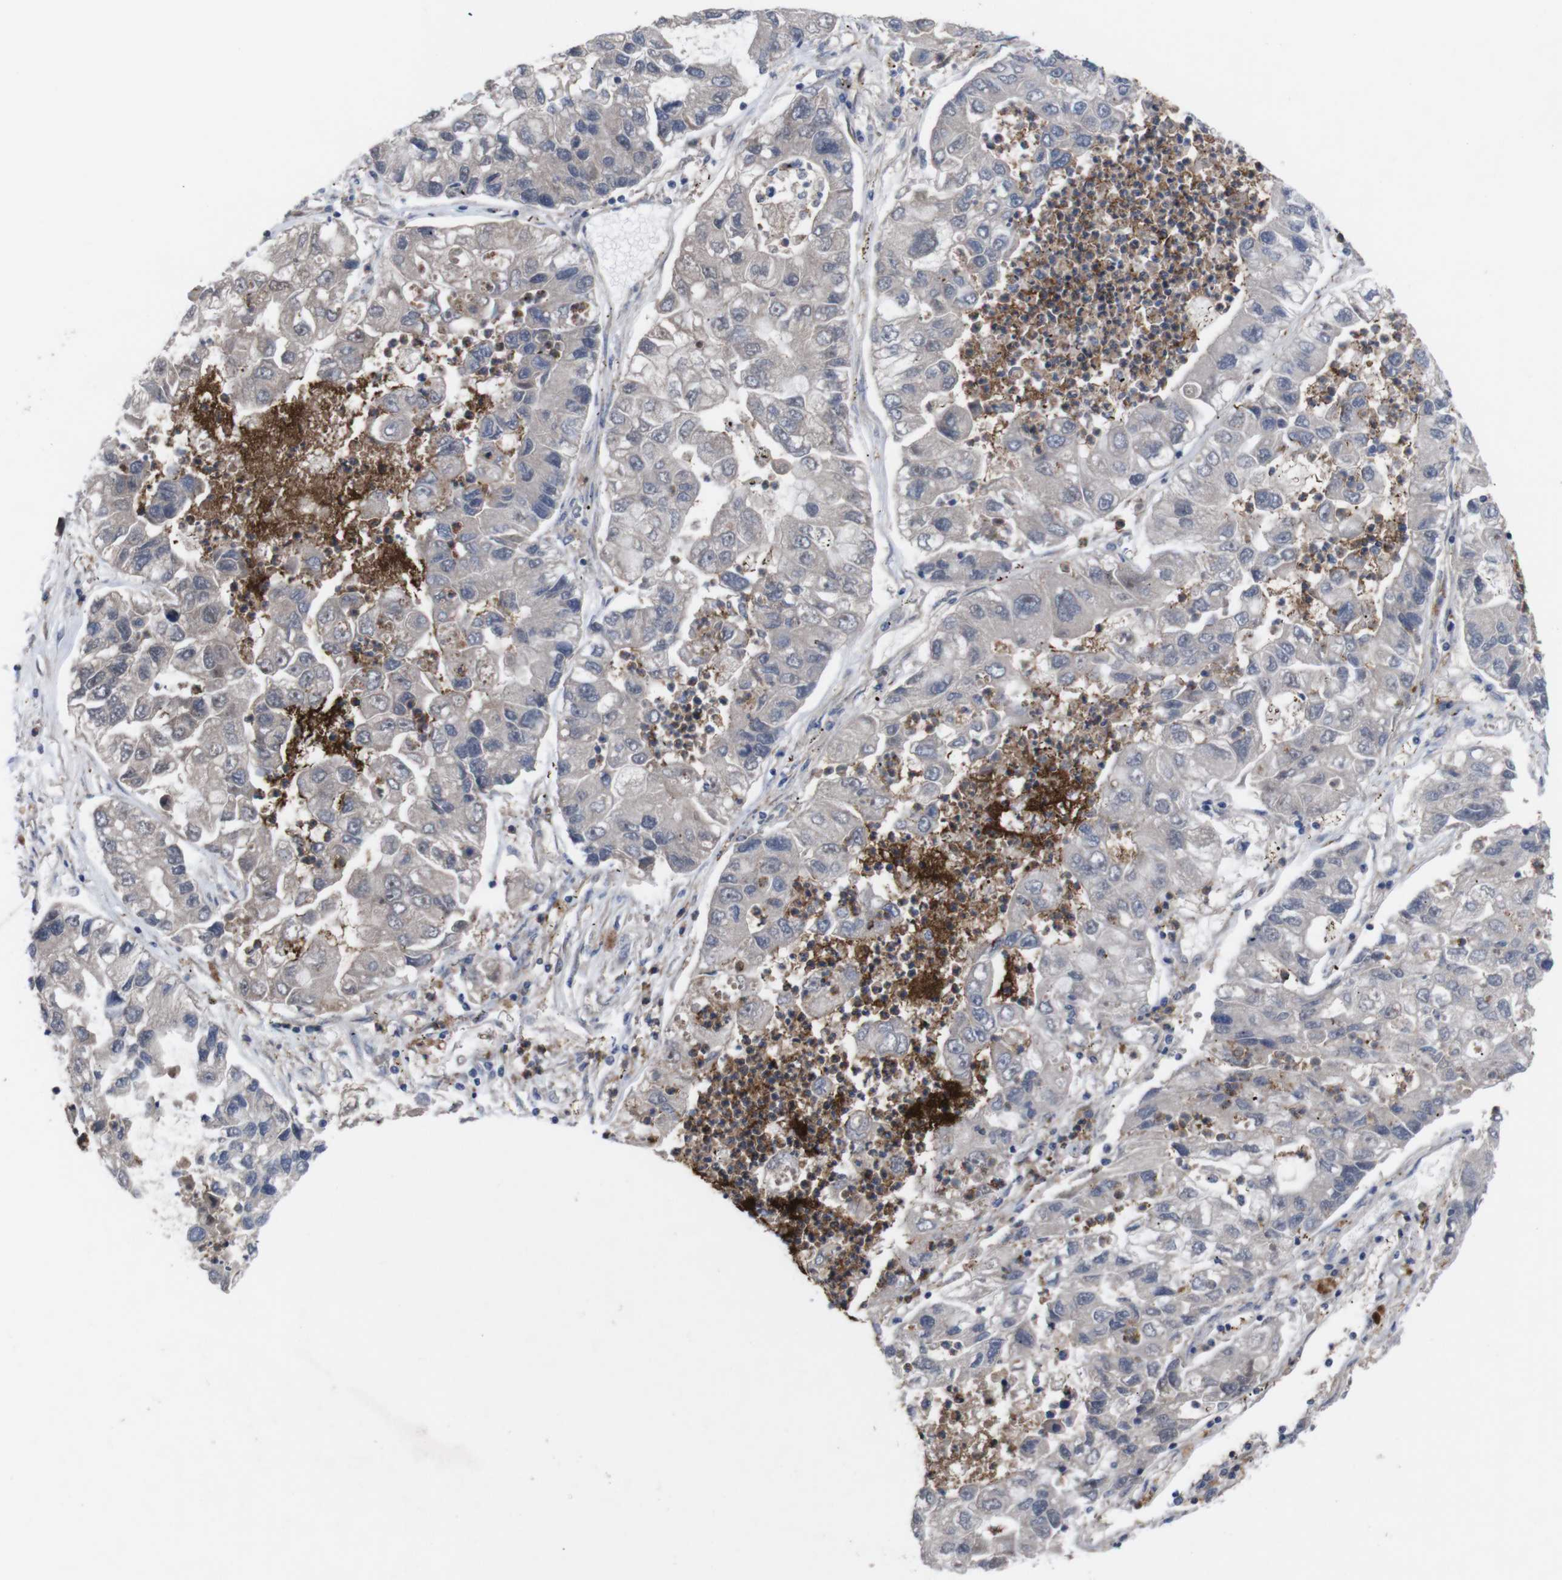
{"staining": {"intensity": "weak", "quantity": "<25%", "location": "cytoplasmic/membranous"}, "tissue": "lung cancer", "cell_type": "Tumor cells", "image_type": "cancer", "snomed": [{"axis": "morphology", "description": "Adenocarcinoma, NOS"}, {"axis": "topography", "description": "Lung"}], "caption": "Tumor cells show no significant positivity in lung adenocarcinoma. Brightfield microscopy of immunohistochemistry stained with DAB (brown) and hematoxylin (blue), captured at high magnification.", "gene": "C5AR1", "patient": {"sex": "female", "age": 51}}